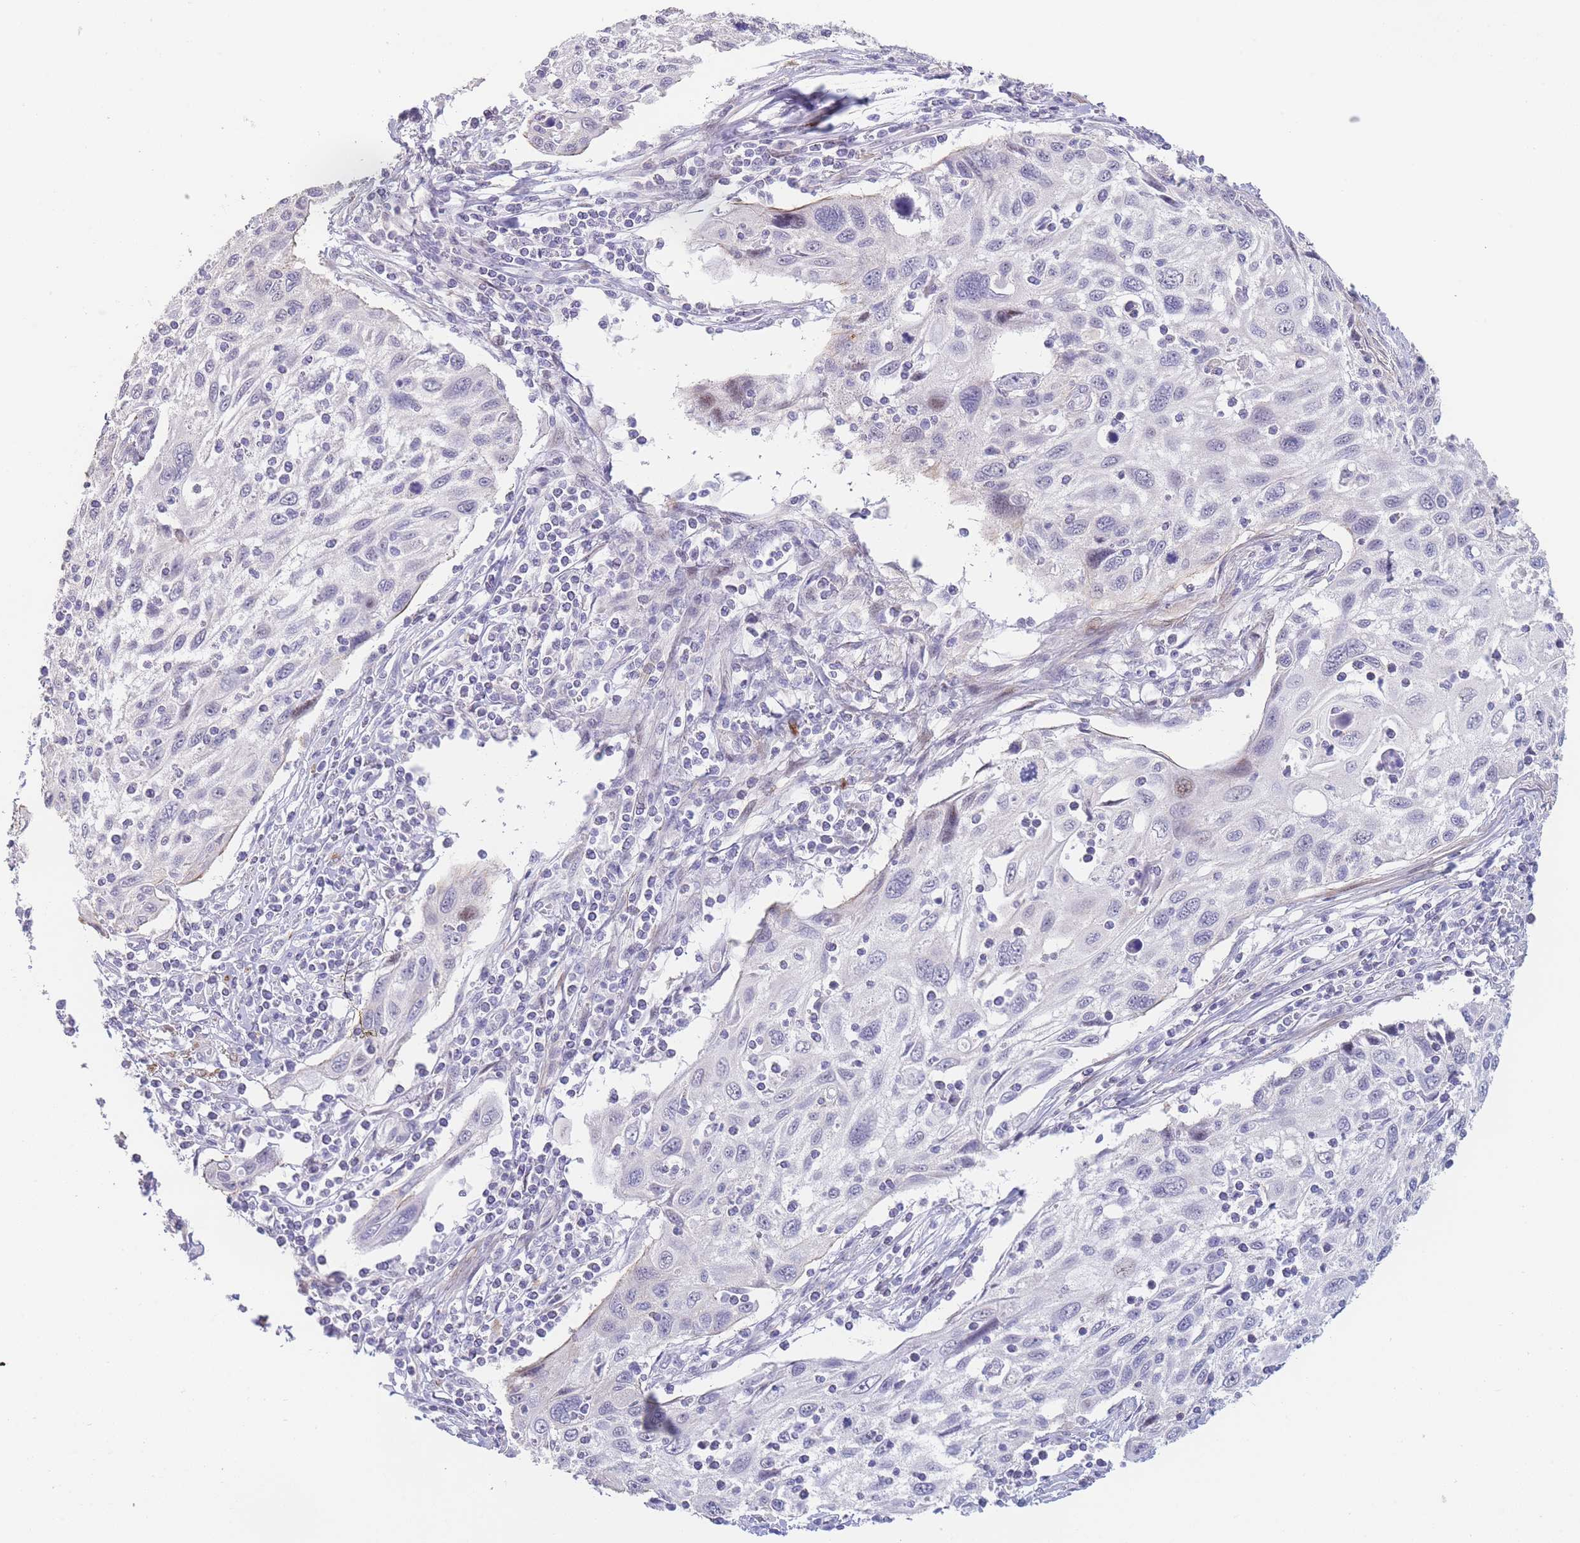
{"staining": {"intensity": "negative", "quantity": "none", "location": "none"}, "tissue": "cervical cancer", "cell_type": "Tumor cells", "image_type": "cancer", "snomed": [{"axis": "morphology", "description": "Squamous cell carcinoma, NOS"}, {"axis": "topography", "description": "Cervix"}], "caption": "Immunohistochemistry image of neoplastic tissue: human cervical cancer stained with DAB exhibits no significant protein expression in tumor cells.", "gene": "ASAP3", "patient": {"sex": "female", "age": 70}}